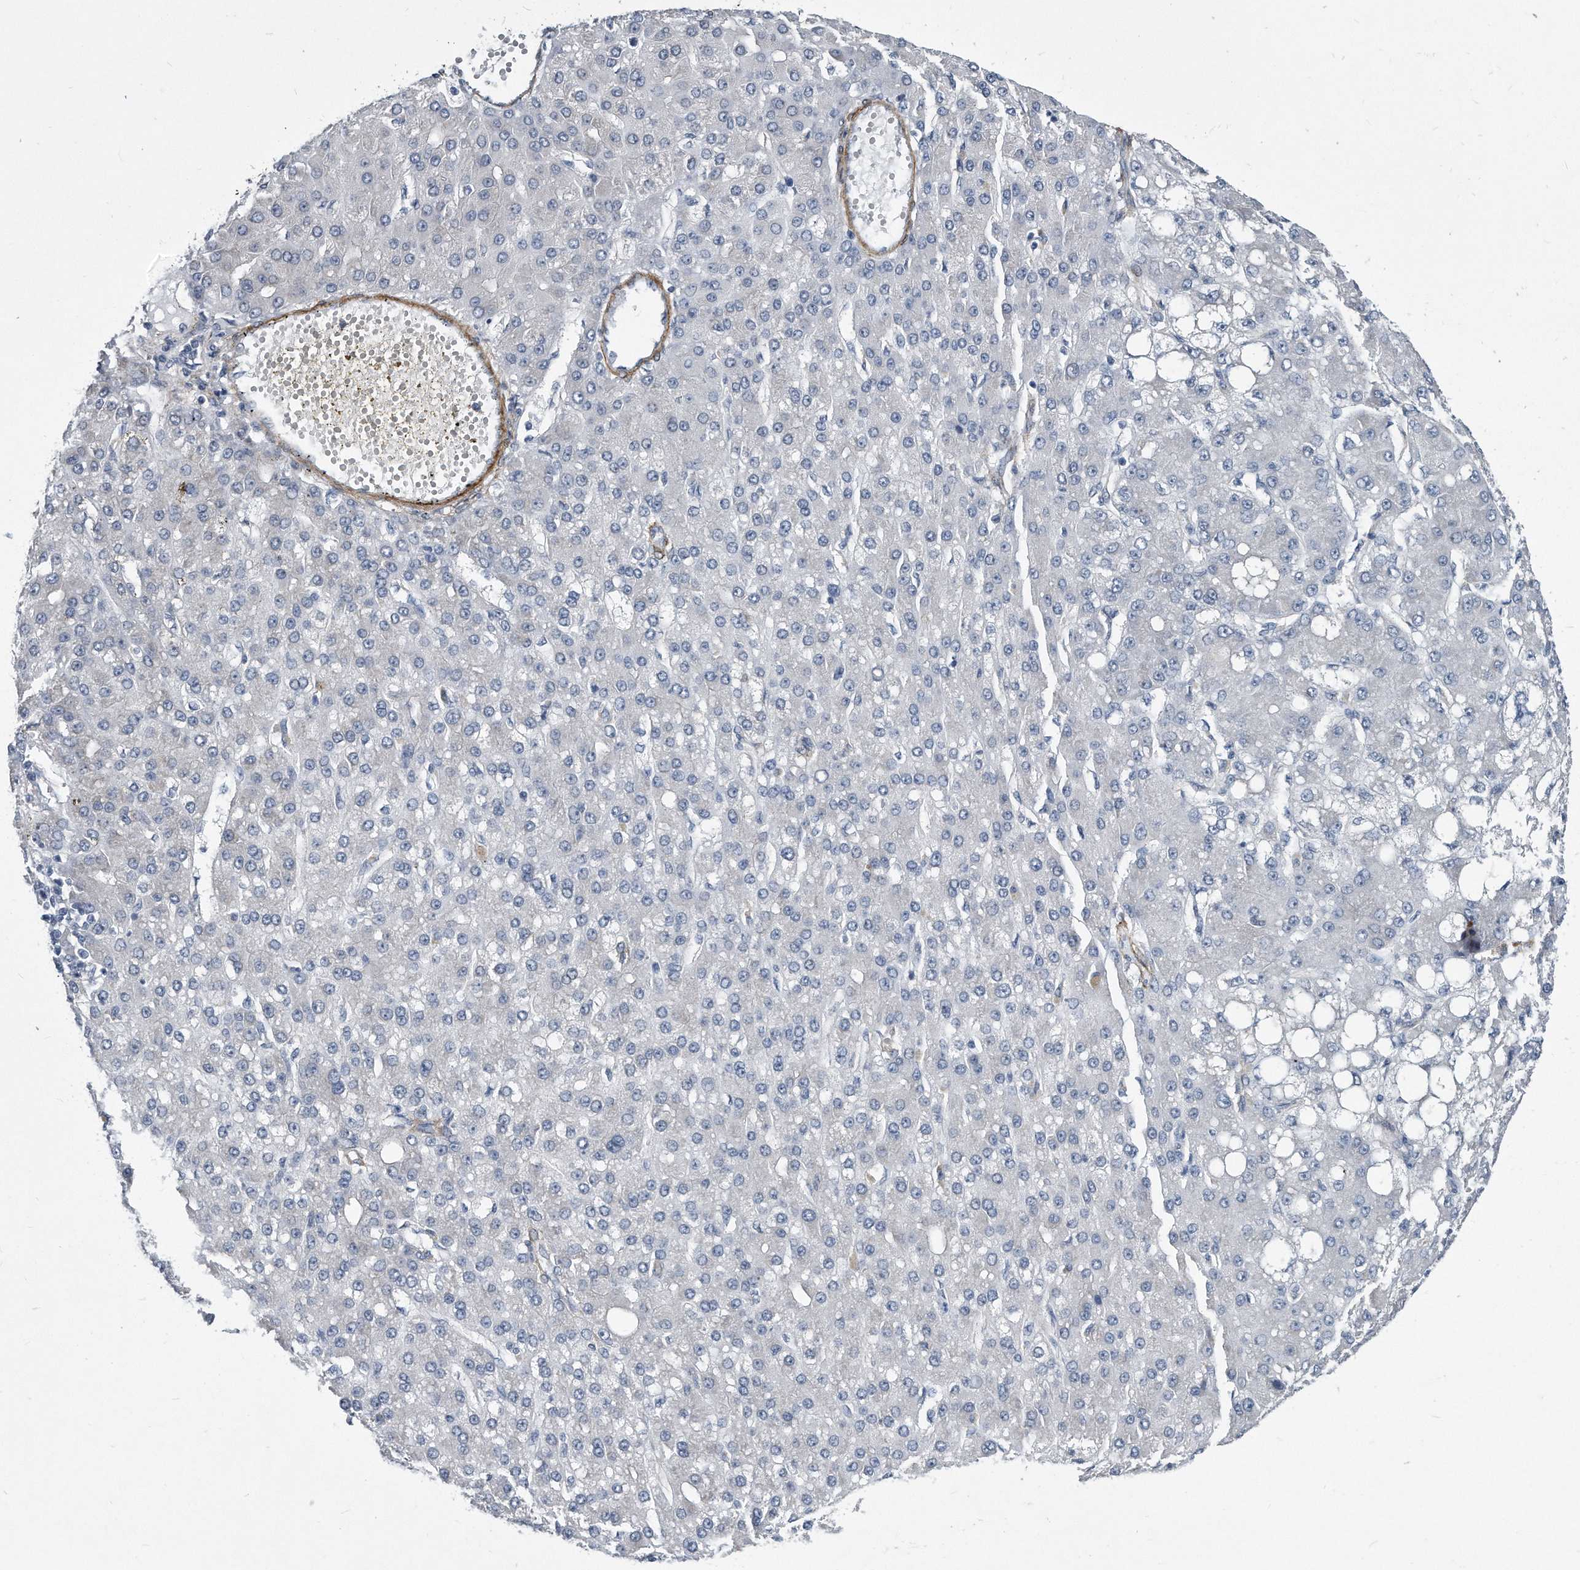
{"staining": {"intensity": "negative", "quantity": "none", "location": "none"}, "tissue": "liver cancer", "cell_type": "Tumor cells", "image_type": "cancer", "snomed": [{"axis": "morphology", "description": "Carcinoma, Hepatocellular, NOS"}, {"axis": "topography", "description": "Liver"}], "caption": "Hepatocellular carcinoma (liver) was stained to show a protein in brown. There is no significant positivity in tumor cells.", "gene": "EIF2B4", "patient": {"sex": "male", "age": 67}}